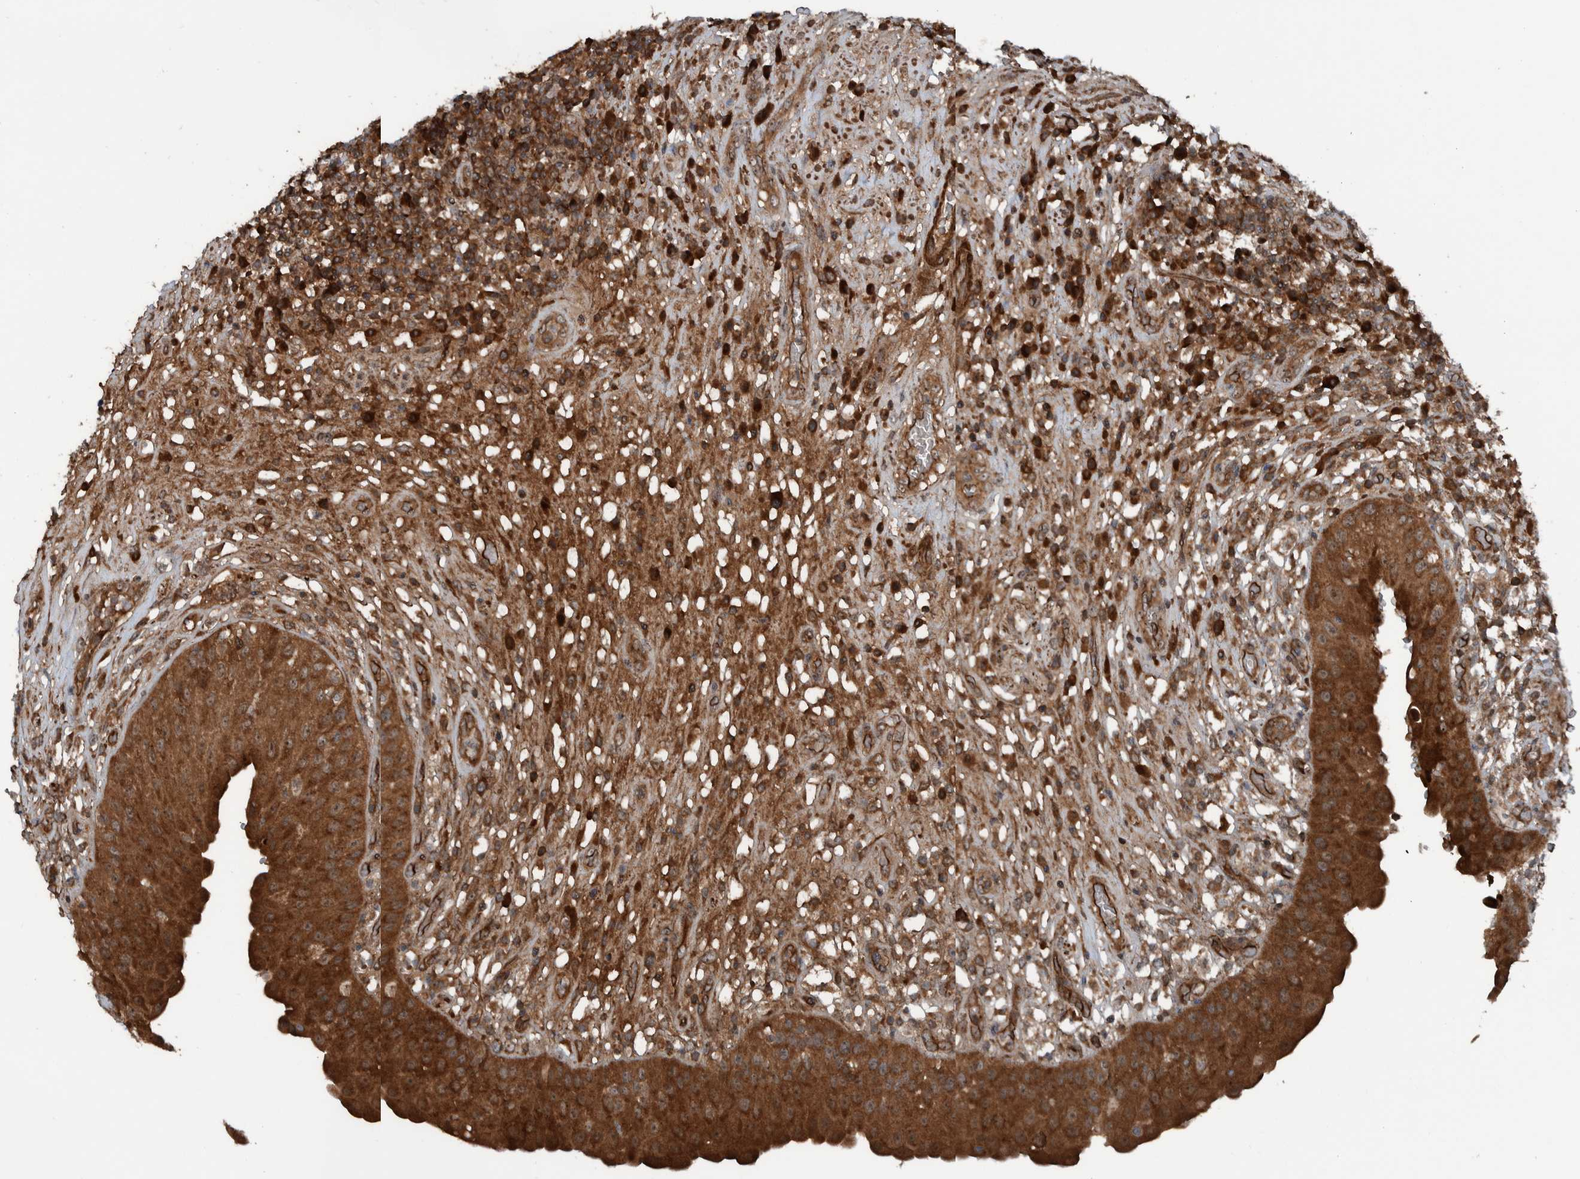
{"staining": {"intensity": "strong", "quantity": ">75%", "location": "cytoplasmic/membranous"}, "tissue": "urinary bladder", "cell_type": "Urothelial cells", "image_type": "normal", "snomed": [{"axis": "morphology", "description": "Normal tissue, NOS"}, {"axis": "topography", "description": "Urinary bladder"}], "caption": "A photomicrograph of human urinary bladder stained for a protein exhibits strong cytoplasmic/membranous brown staining in urothelial cells.", "gene": "CUEDC1", "patient": {"sex": "female", "age": 62}}